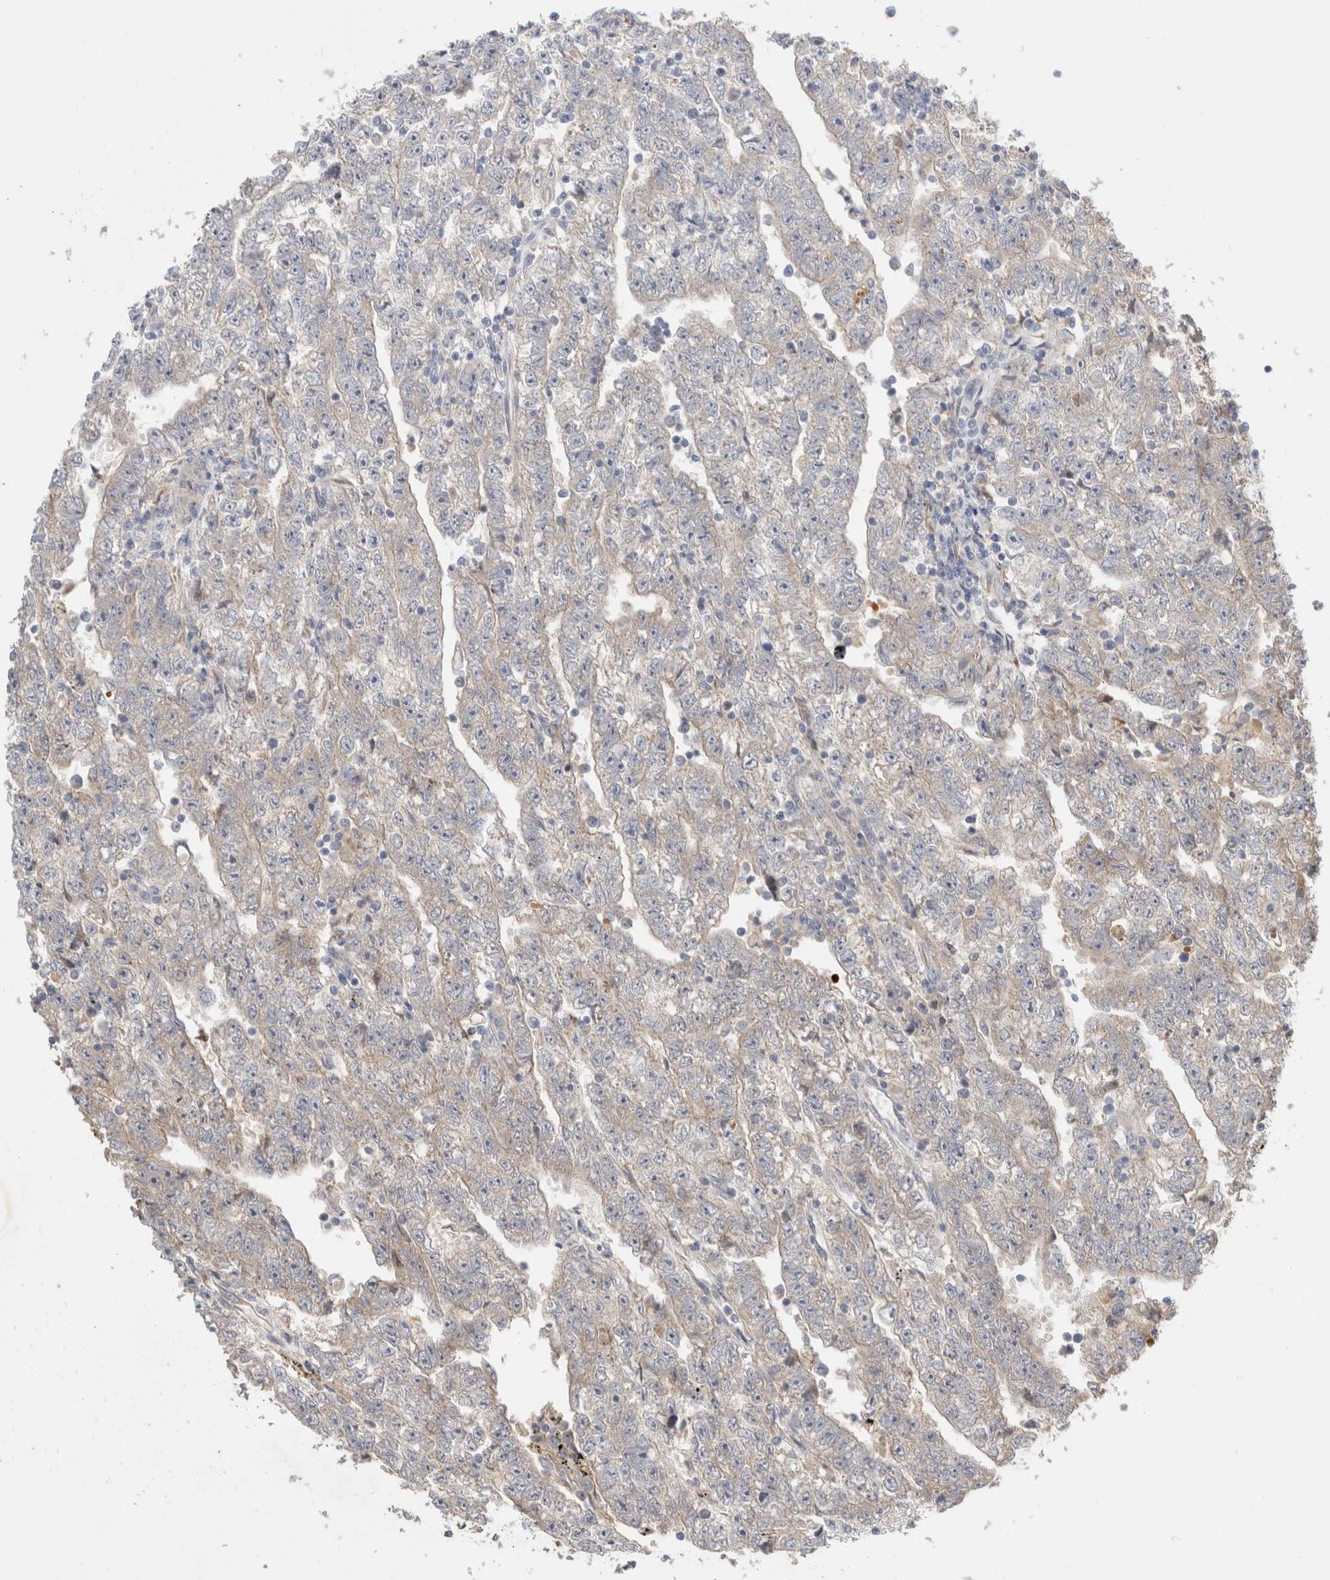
{"staining": {"intensity": "negative", "quantity": "none", "location": "none"}, "tissue": "testis cancer", "cell_type": "Tumor cells", "image_type": "cancer", "snomed": [{"axis": "morphology", "description": "Carcinoma, Embryonal, NOS"}, {"axis": "topography", "description": "Testis"}], "caption": "DAB immunohistochemical staining of testis cancer demonstrates no significant positivity in tumor cells.", "gene": "OTUD6B", "patient": {"sex": "male", "age": 25}}